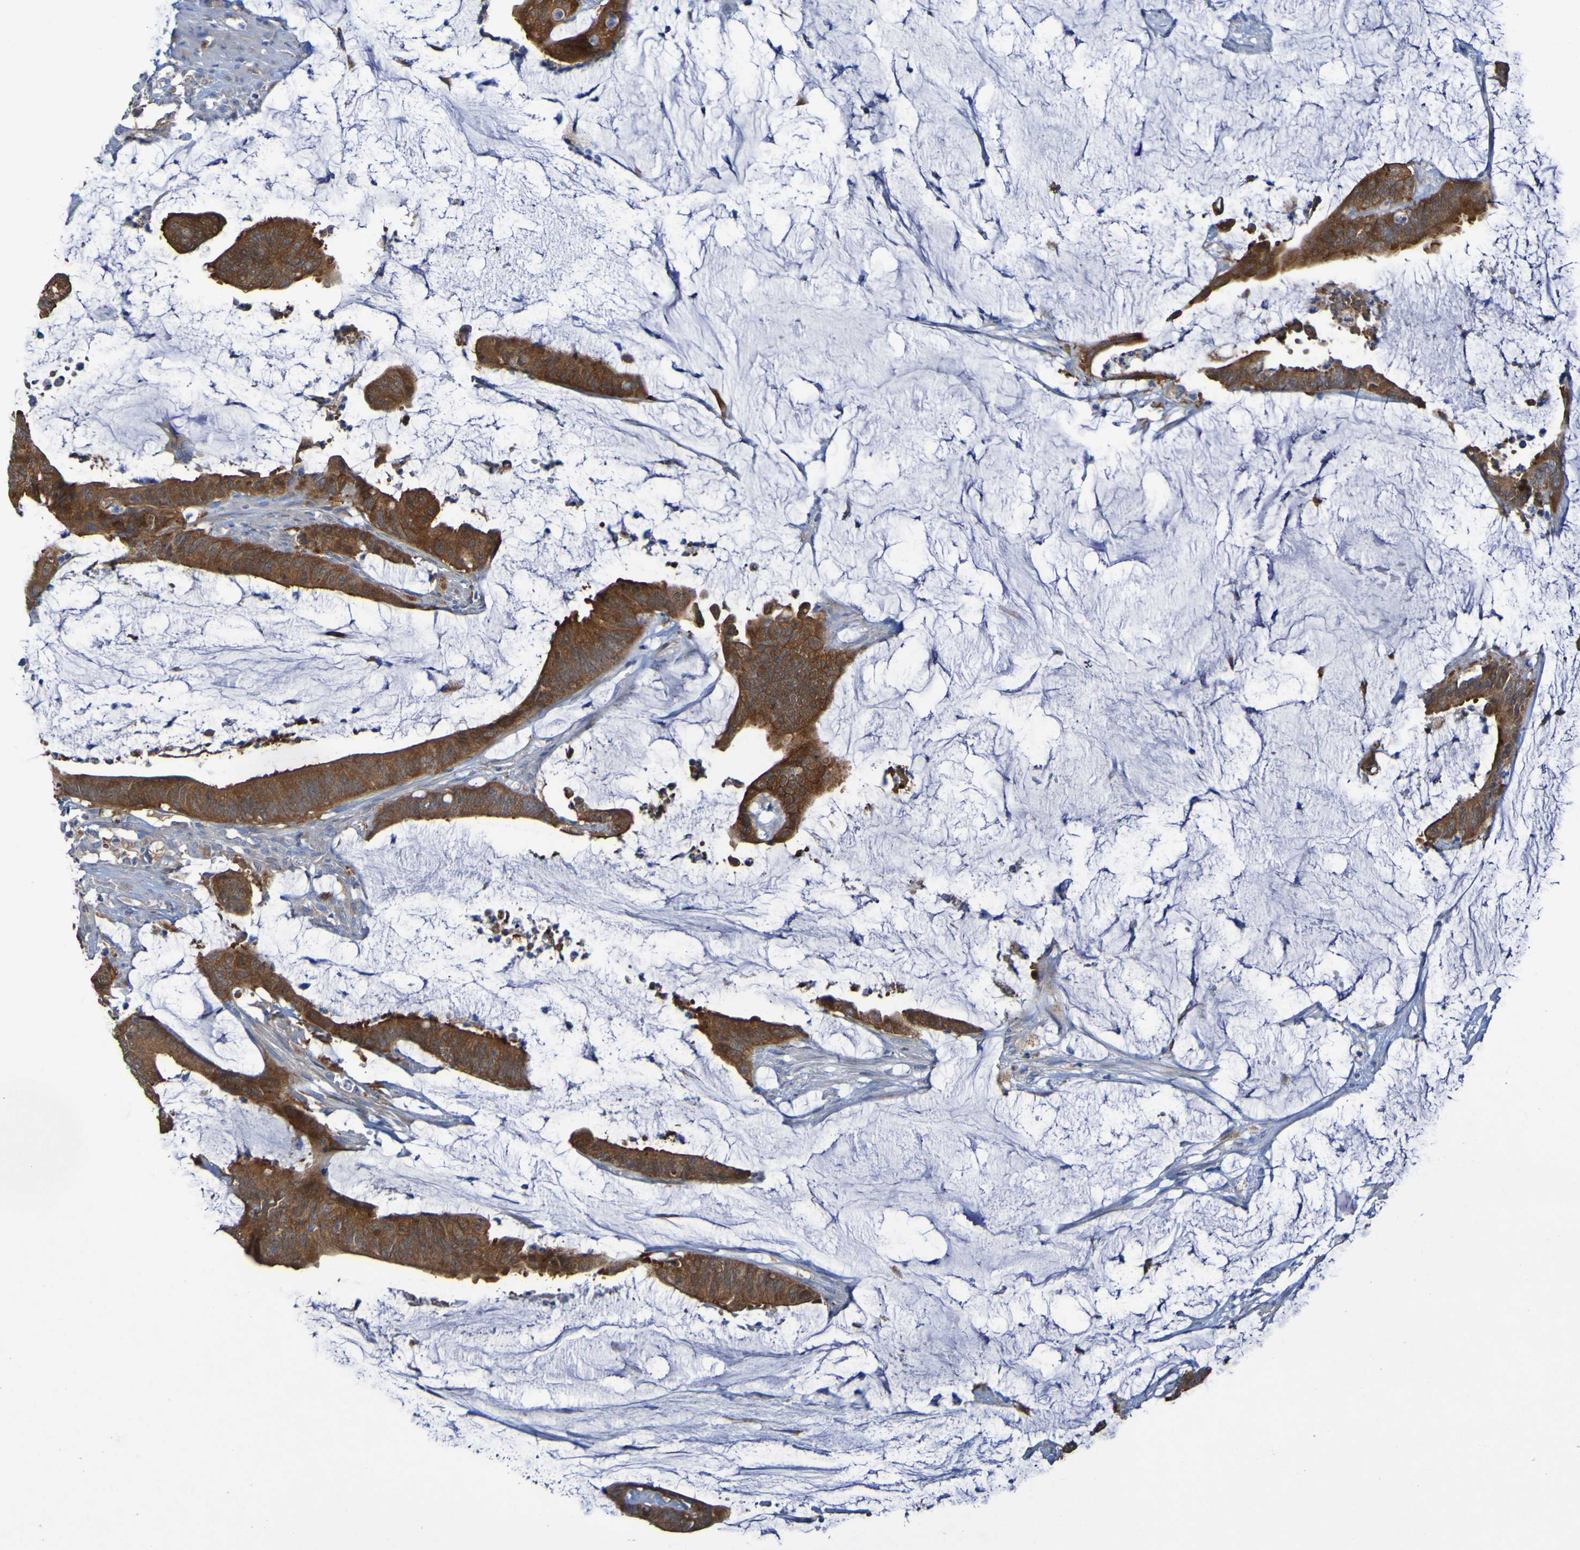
{"staining": {"intensity": "strong", "quantity": ">75%", "location": "cytoplasmic/membranous"}, "tissue": "colorectal cancer", "cell_type": "Tumor cells", "image_type": "cancer", "snomed": [{"axis": "morphology", "description": "Adenocarcinoma, NOS"}, {"axis": "topography", "description": "Rectum"}], "caption": "Immunohistochemical staining of colorectal cancer reveals high levels of strong cytoplasmic/membranous protein staining in about >75% of tumor cells.", "gene": "ARHGEF16", "patient": {"sex": "female", "age": 66}}